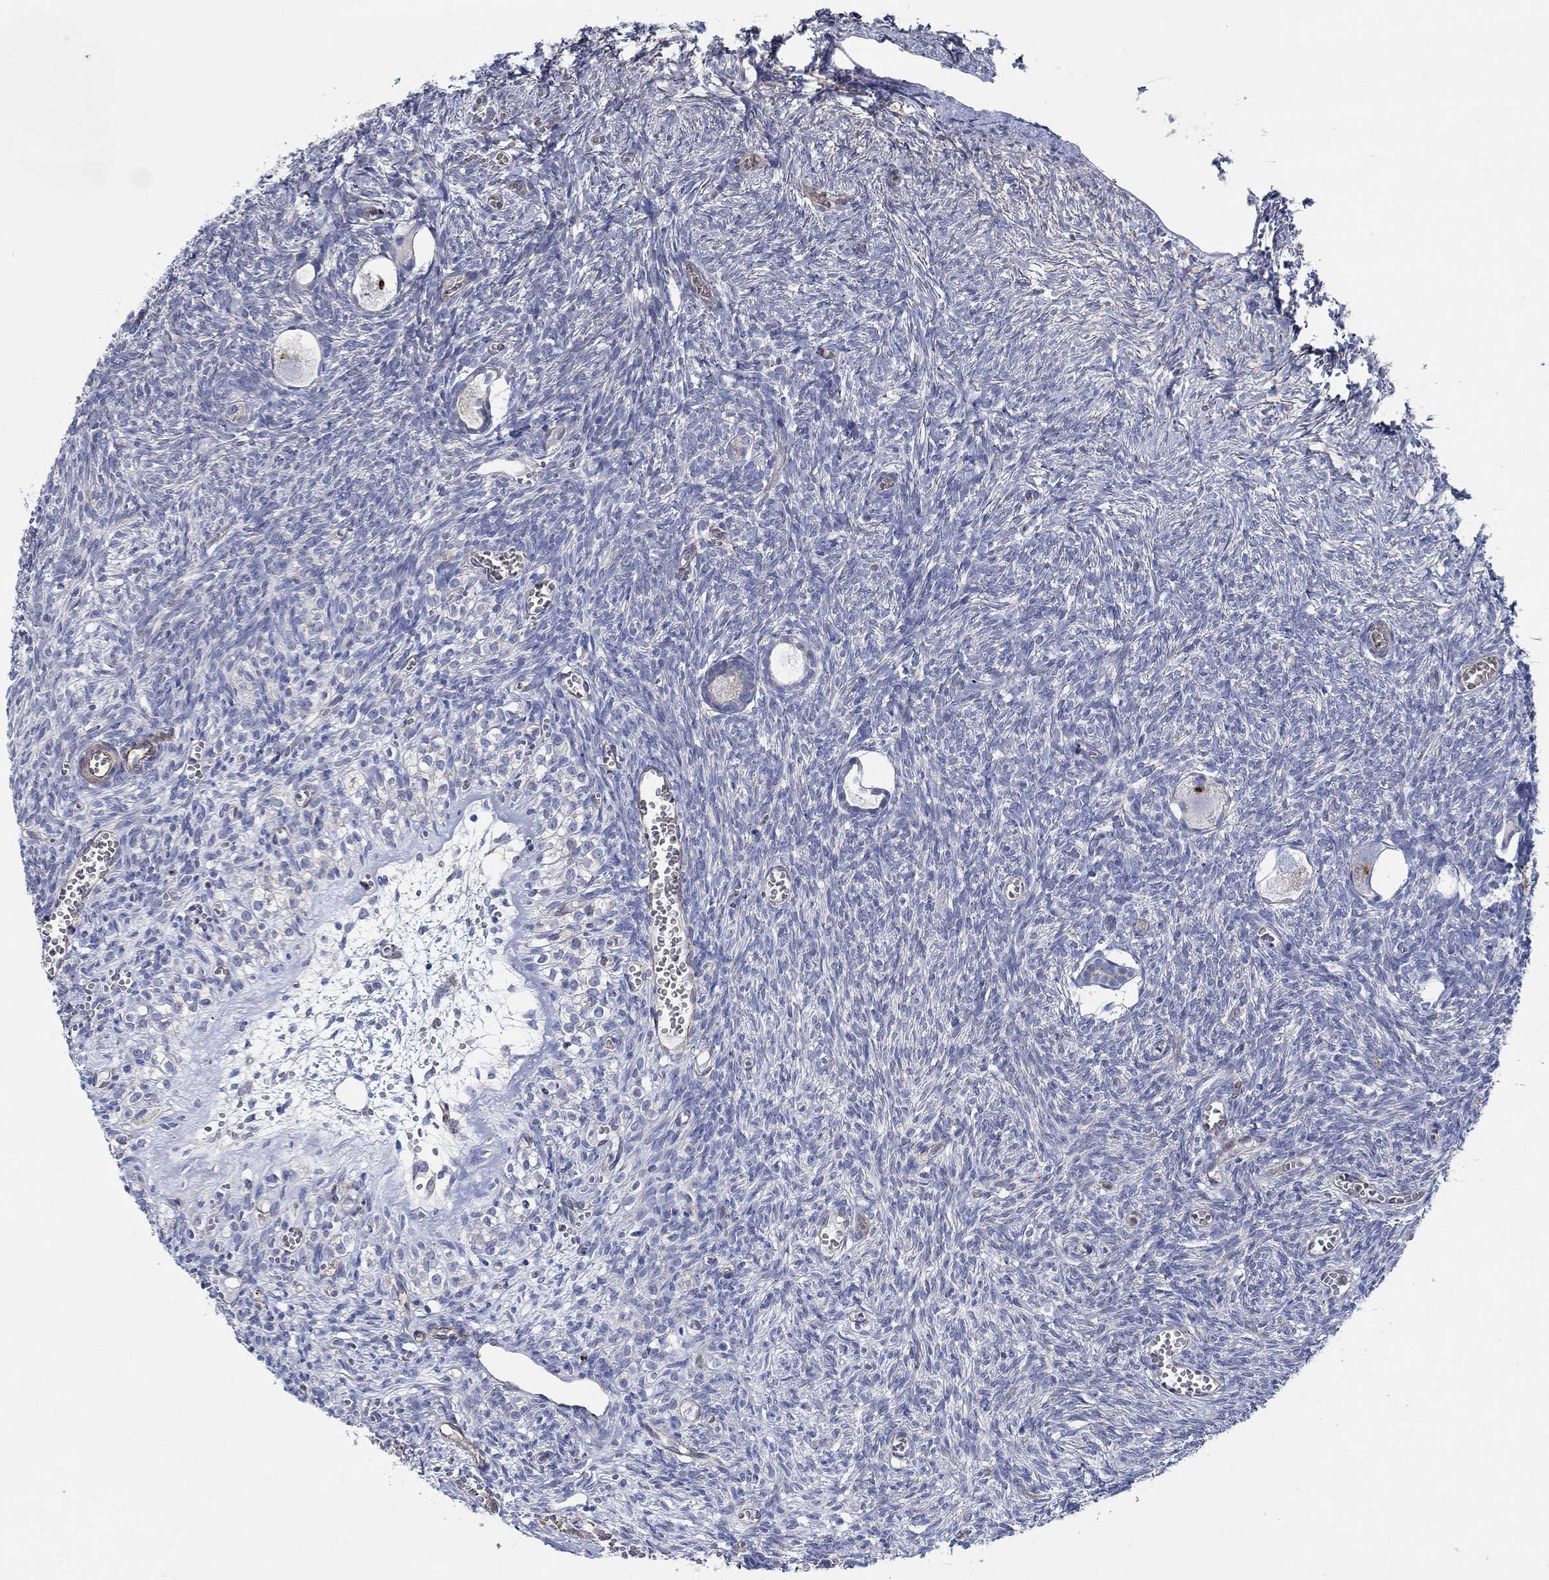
{"staining": {"intensity": "moderate", "quantity": "<25%", "location": "cytoplasmic/membranous"}, "tissue": "ovary", "cell_type": "Follicle cells", "image_type": "normal", "snomed": [{"axis": "morphology", "description": "Normal tissue, NOS"}, {"axis": "topography", "description": "Ovary"}], "caption": "A high-resolution photomicrograph shows immunohistochemistry (IHC) staining of benign ovary, which shows moderate cytoplasmic/membranous expression in approximately <25% of follicle cells. The protein of interest is stained brown, and the nuclei are stained in blue (DAB (3,3'-diaminobenzidine) IHC with brightfield microscopy, high magnification).", "gene": "FMN1", "patient": {"sex": "female", "age": 43}}